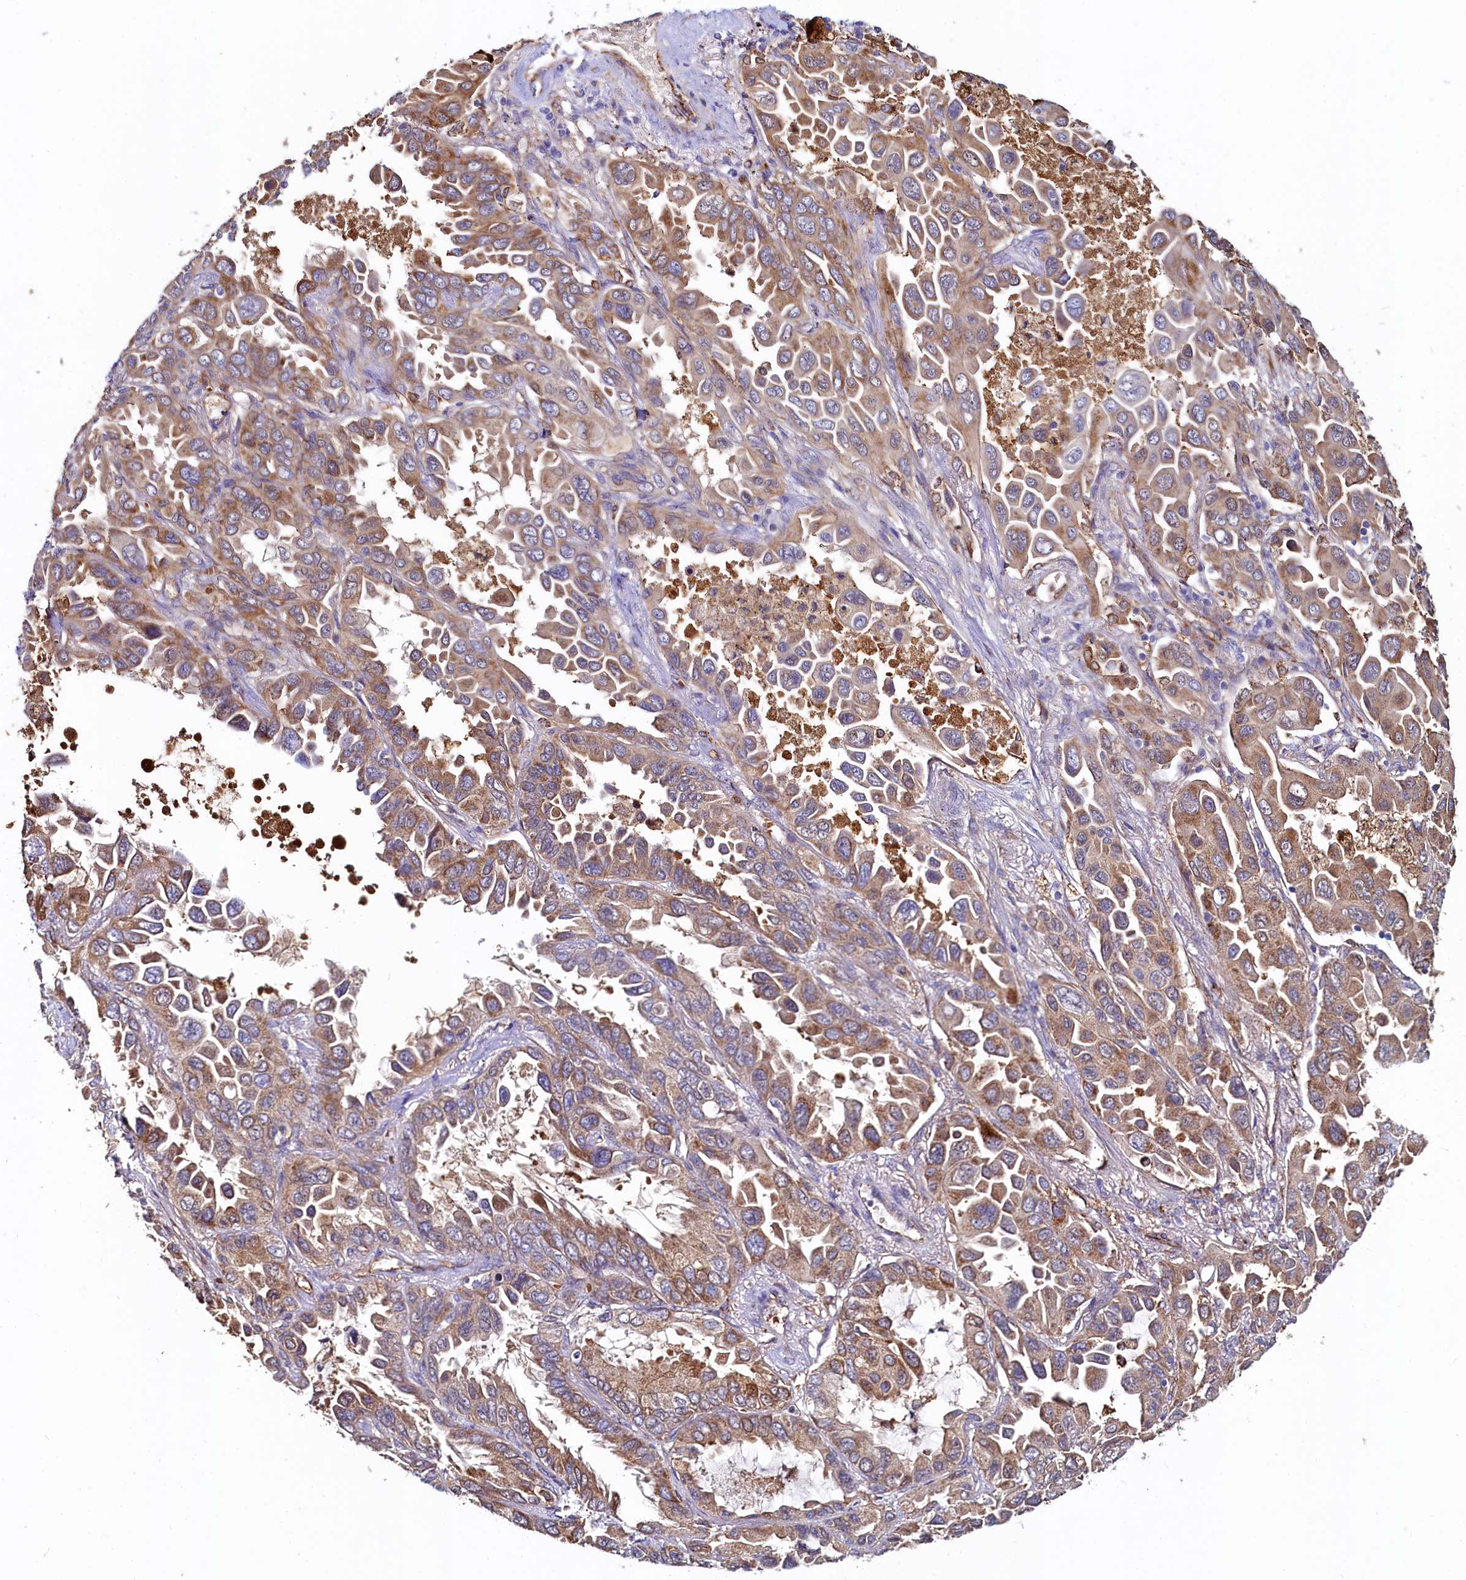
{"staining": {"intensity": "moderate", "quantity": ">75%", "location": "cytoplasmic/membranous"}, "tissue": "lung cancer", "cell_type": "Tumor cells", "image_type": "cancer", "snomed": [{"axis": "morphology", "description": "Adenocarcinoma, NOS"}, {"axis": "topography", "description": "Lung"}], "caption": "IHC (DAB (3,3'-diaminobenzidine)) staining of human lung cancer (adenocarcinoma) demonstrates moderate cytoplasmic/membranous protein expression in about >75% of tumor cells. The staining was performed using DAB, with brown indicating positive protein expression. Nuclei are stained blue with hematoxylin.", "gene": "ASTE1", "patient": {"sex": "male", "age": 64}}